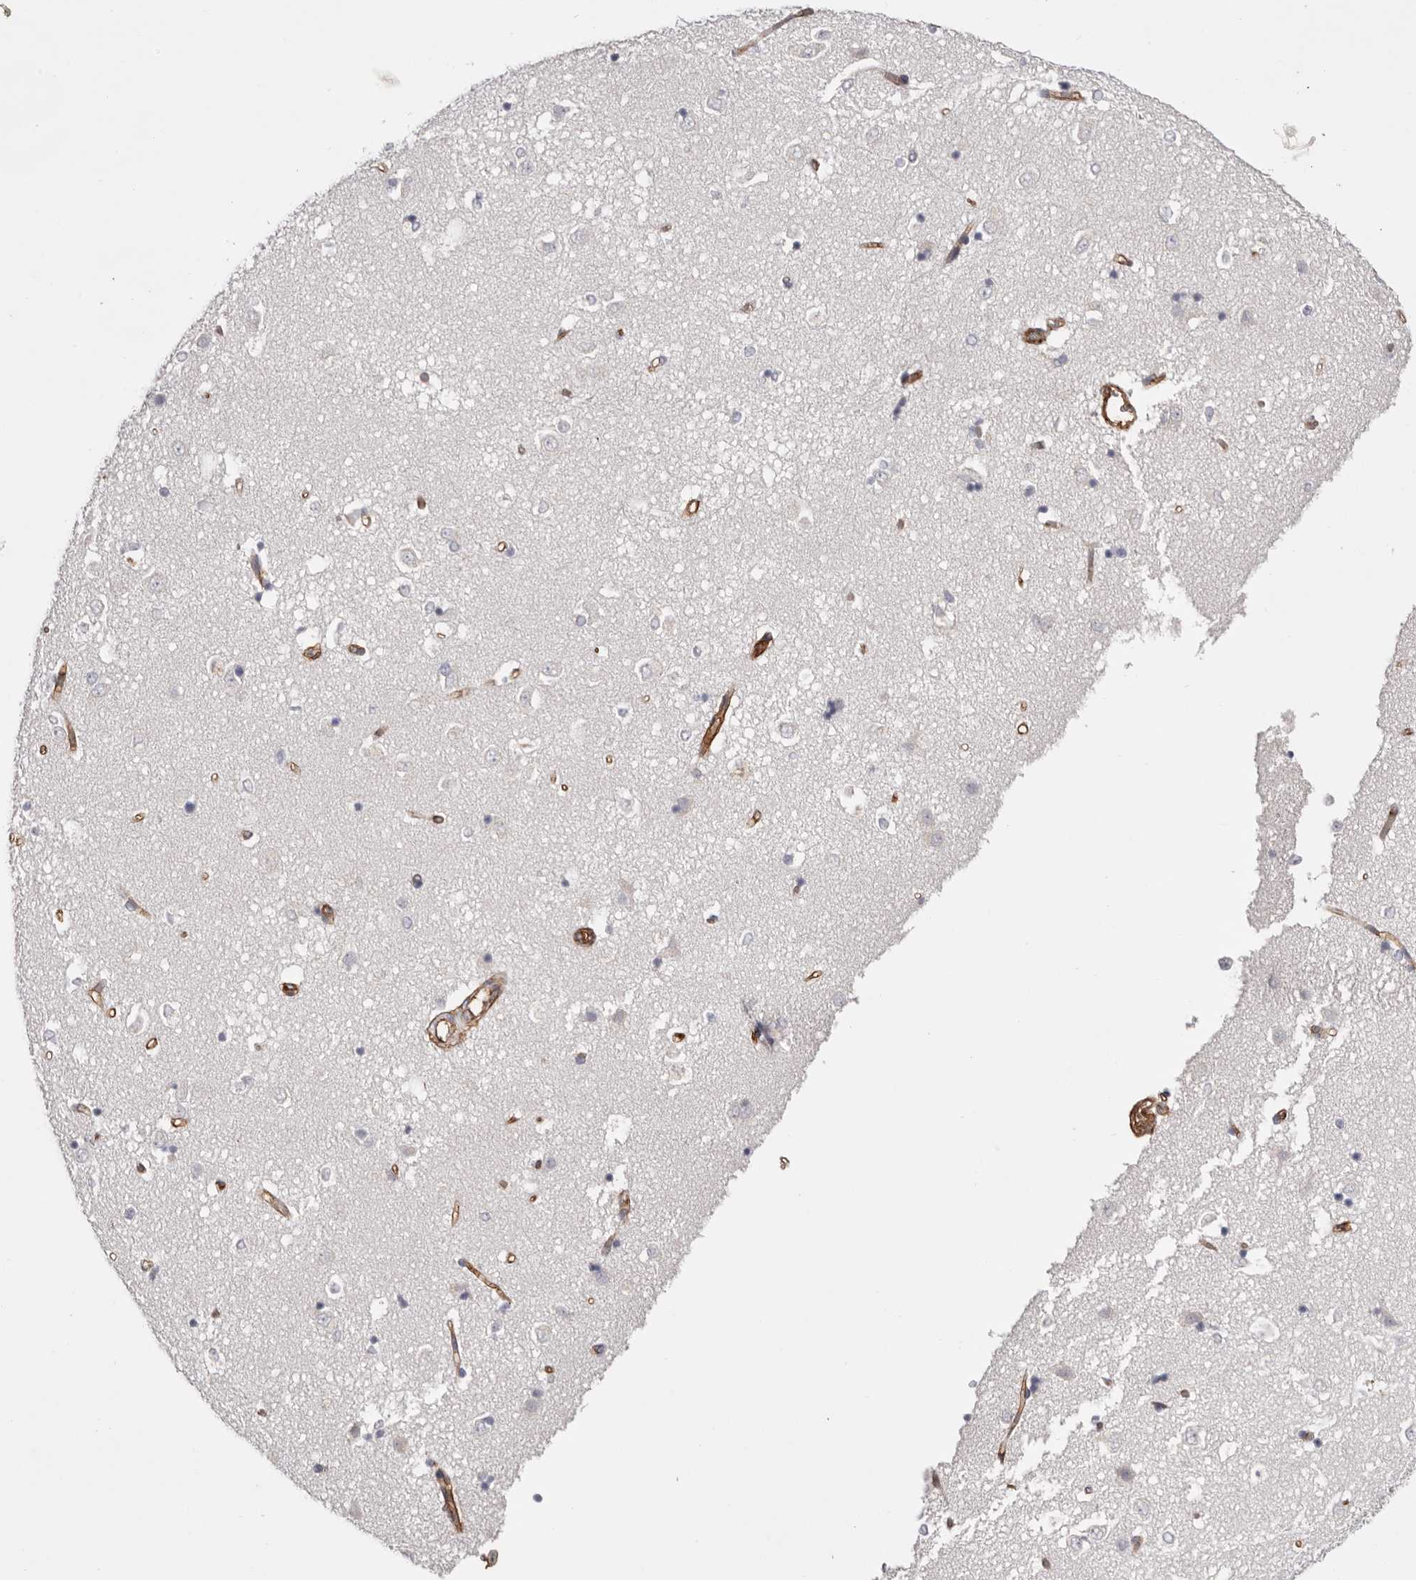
{"staining": {"intensity": "negative", "quantity": "none", "location": "none"}, "tissue": "caudate", "cell_type": "Glial cells", "image_type": "normal", "snomed": [{"axis": "morphology", "description": "Normal tissue, NOS"}, {"axis": "topography", "description": "Lateral ventricle wall"}], "caption": "DAB (3,3'-diaminobenzidine) immunohistochemical staining of unremarkable human caudate reveals no significant positivity in glial cells. (DAB immunohistochemistry with hematoxylin counter stain).", "gene": "LRRC66", "patient": {"sex": "male", "age": 45}}